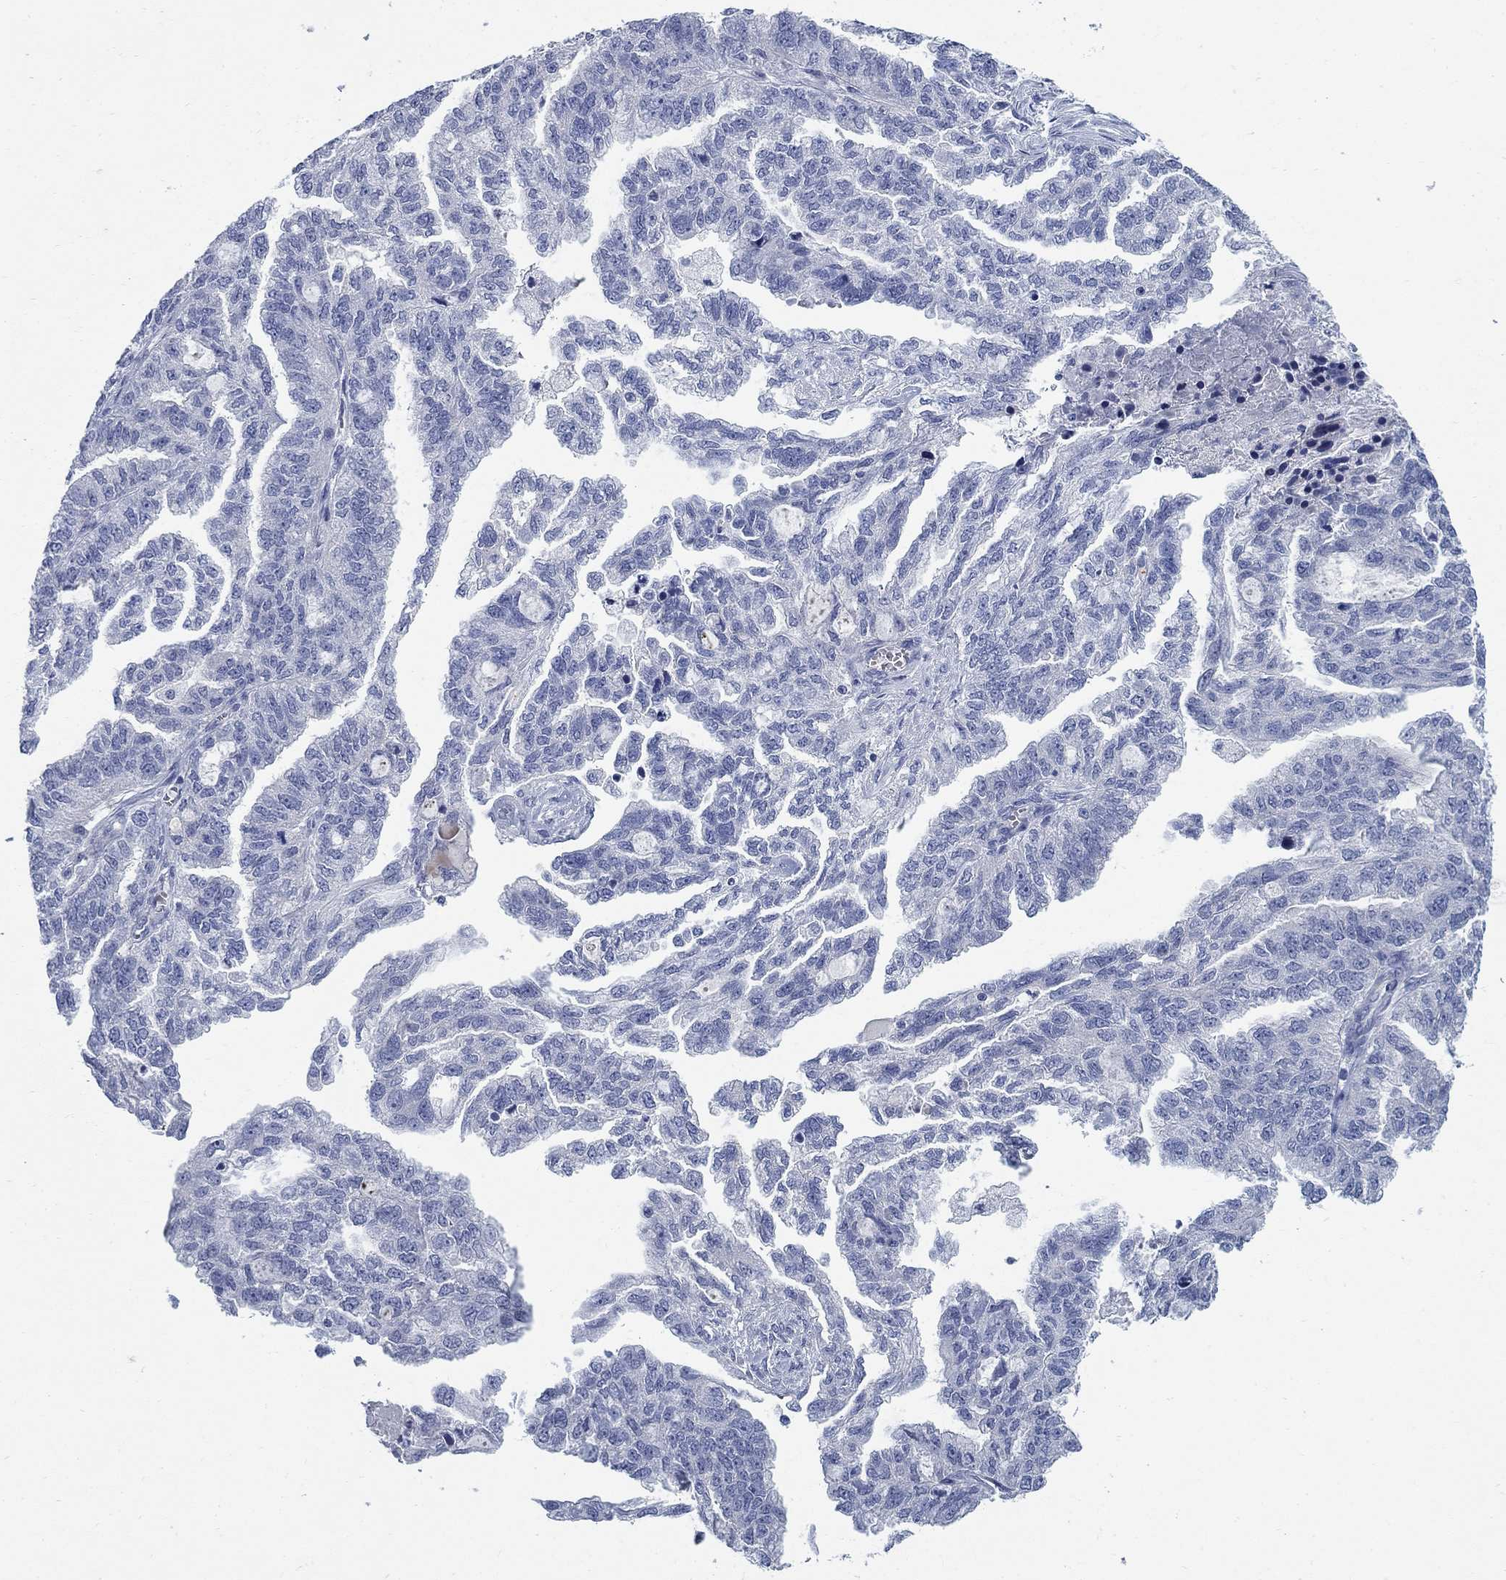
{"staining": {"intensity": "negative", "quantity": "none", "location": "none"}, "tissue": "ovarian cancer", "cell_type": "Tumor cells", "image_type": "cancer", "snomed": [{"axis": "morphology", "description": "Cystadenocarcinoma, serous, NOS"}, {"axis": "topography", "description": "Ovary"}], "caption": "Immunohistochemistry histopathology image of ovarian cancer (serous cystadenocarcinoma) stained for a protein (brown), which demonstrates no positivity in tumor cells. (DAB (3,3'-diaminobenzidine) immunohistochemistry with hematoxylin counter stain).", "gene": "DNER", "patient": {"sex": "female", "age": 51}}